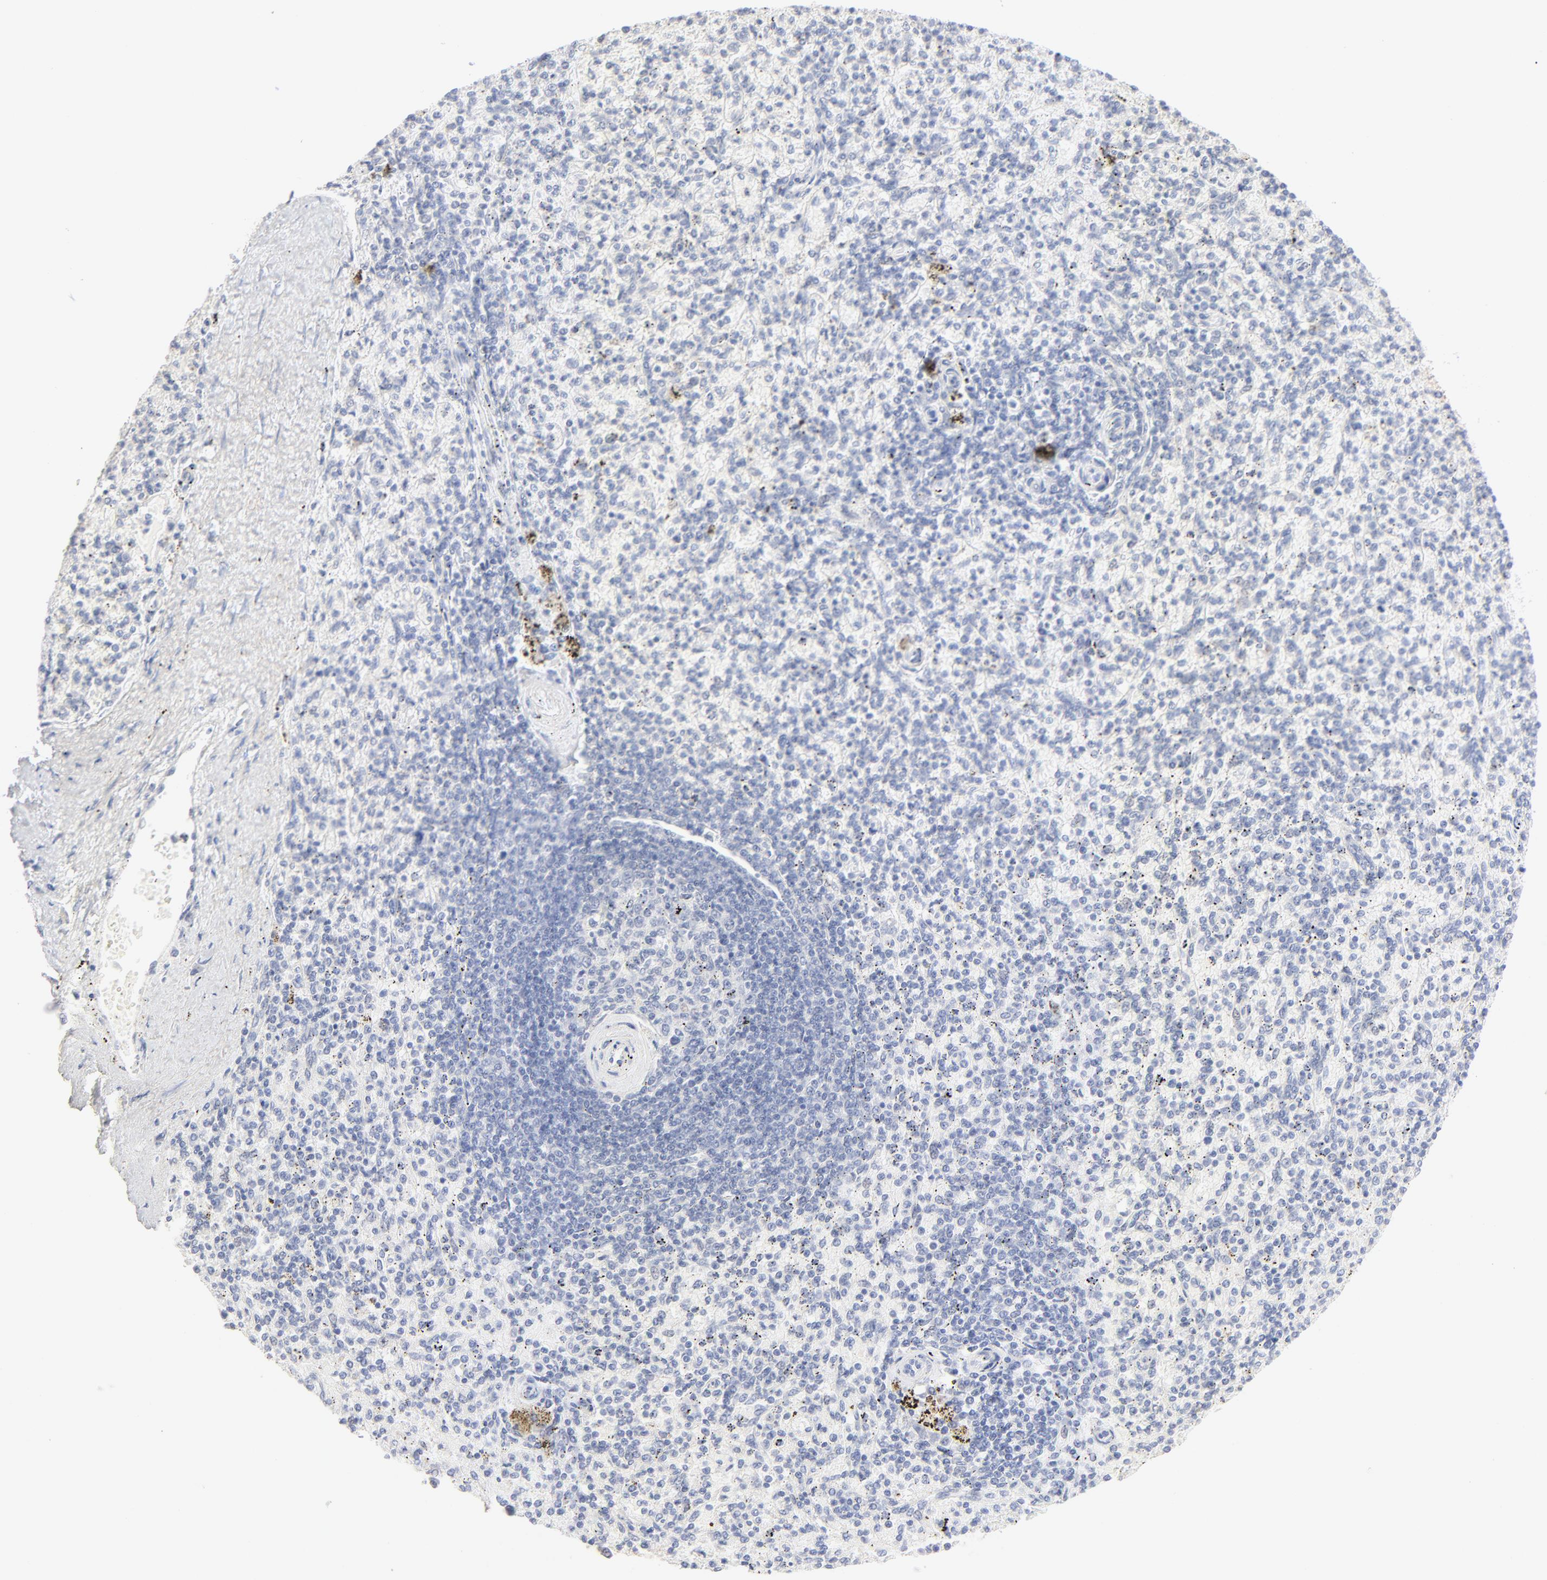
{"staining": {"intensity": "negative", "quantity": "none", "location": "none"}, "tissue": "spleen", "cell_type": "Cells in red pulp", "image_type": "normal", "snomed": [{"axis": "morphology", "description": "Normal tissue, NOS"}, {"axis": "topography", "description": "Spleen"}], "caption": "The photomicrograph demonstrates no staining of cells in red pulp in normal spleen. (Stains: DAB immunohistochemistry (IHC) with hematoxylin counter stain, Microscopy: brightfield microscopy at high magnification).", "gene": "ONECUT1", "patient": {"sex": "female", "age": 43}}